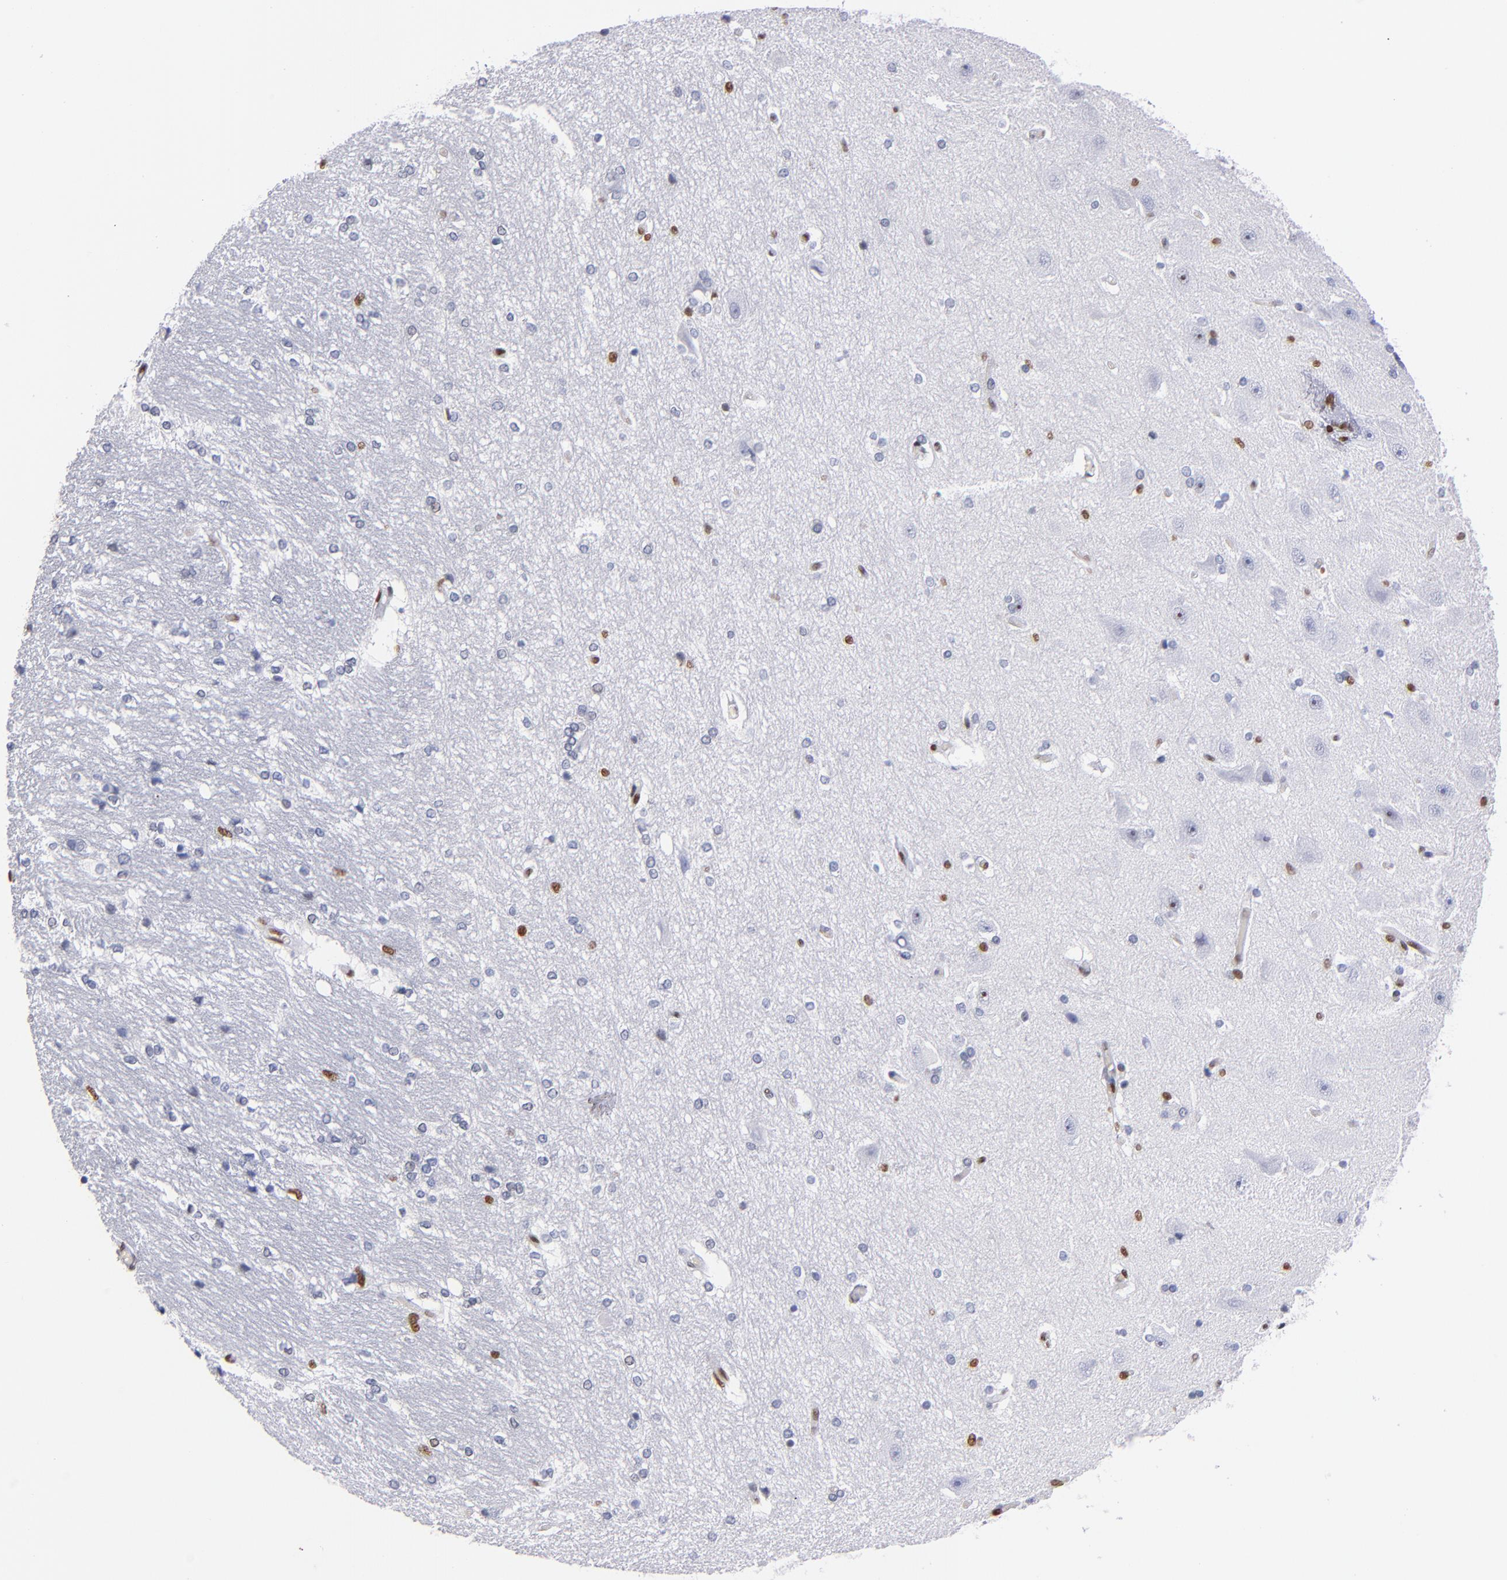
{"staining": {"intensity": "moderate", "quantity": "<25%", "location": "nuclear"}, "tissue": "hippocampus", "cell_type": "Glial cells", "image_type": "normal", "snomed": [{"axis": "morphology", "description": "Normal tissue, NOS"}, {"axis": "topography", "description": "Hippocampus"}], "caption": "Hippocampus stained with a brown dye demonstrates moderate nuclear positive positivity in approximately <25% of glial cells.", "gene": "IFI16", "patient": {"sex": "female", "age": 19}}